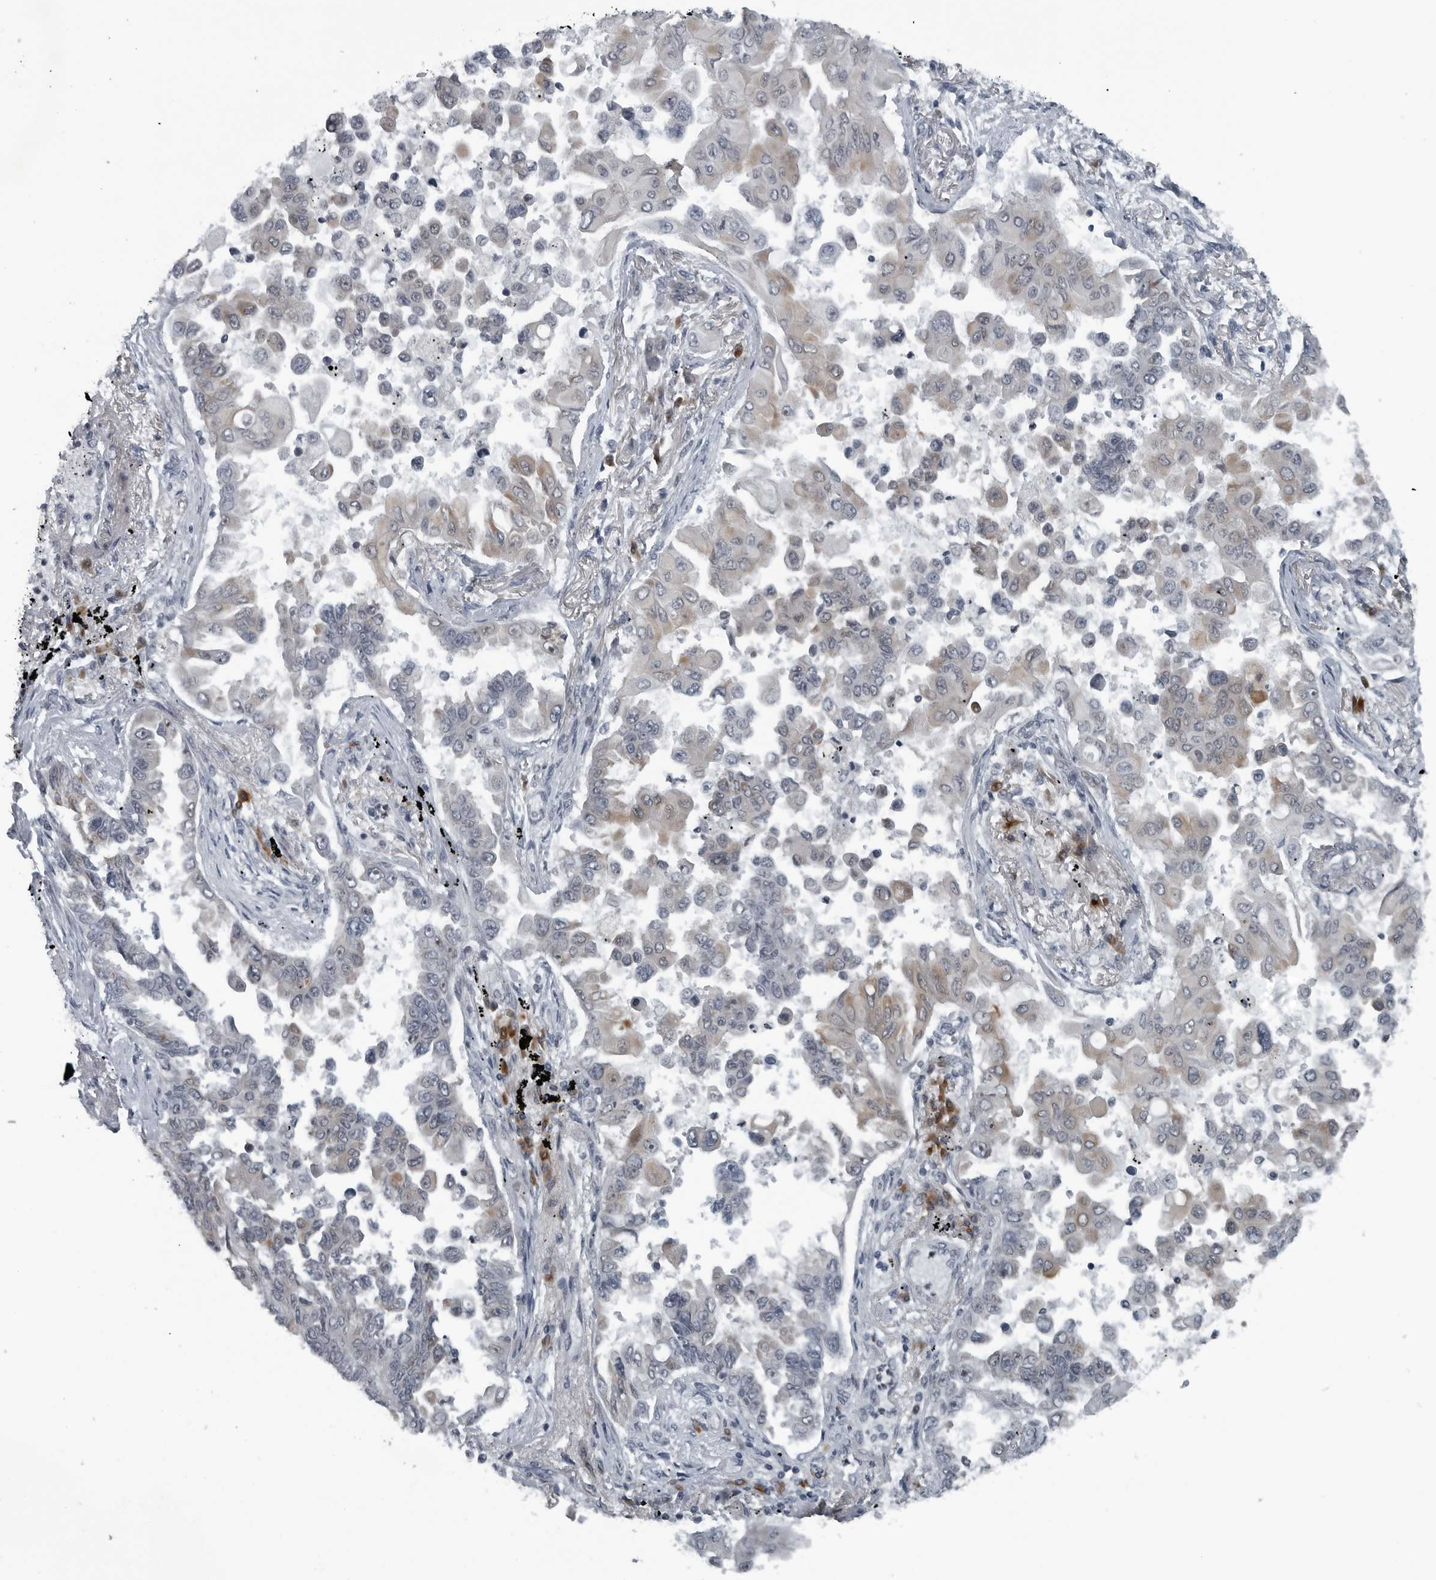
{"staining": {"intensity": "weak", "quantity": "<25%", "location": "cytoplasmic/membranous"}, "tissue": "lung cancer", "cell_type": "Tumor cells", "image_type": "cancer", "snomed": [{"axis": "morphology", "description": "Adenocarcinoma, NOS"}, {"axis": "topography", "description": "Lung"}], "caption": "High power microscopy histopathology image of an IHC photomicrograph of lung cancer, revealing no significant staining in tumor cells.", "gene": "DNAAF11", "patient": {"sex": "female", "age": 67}}